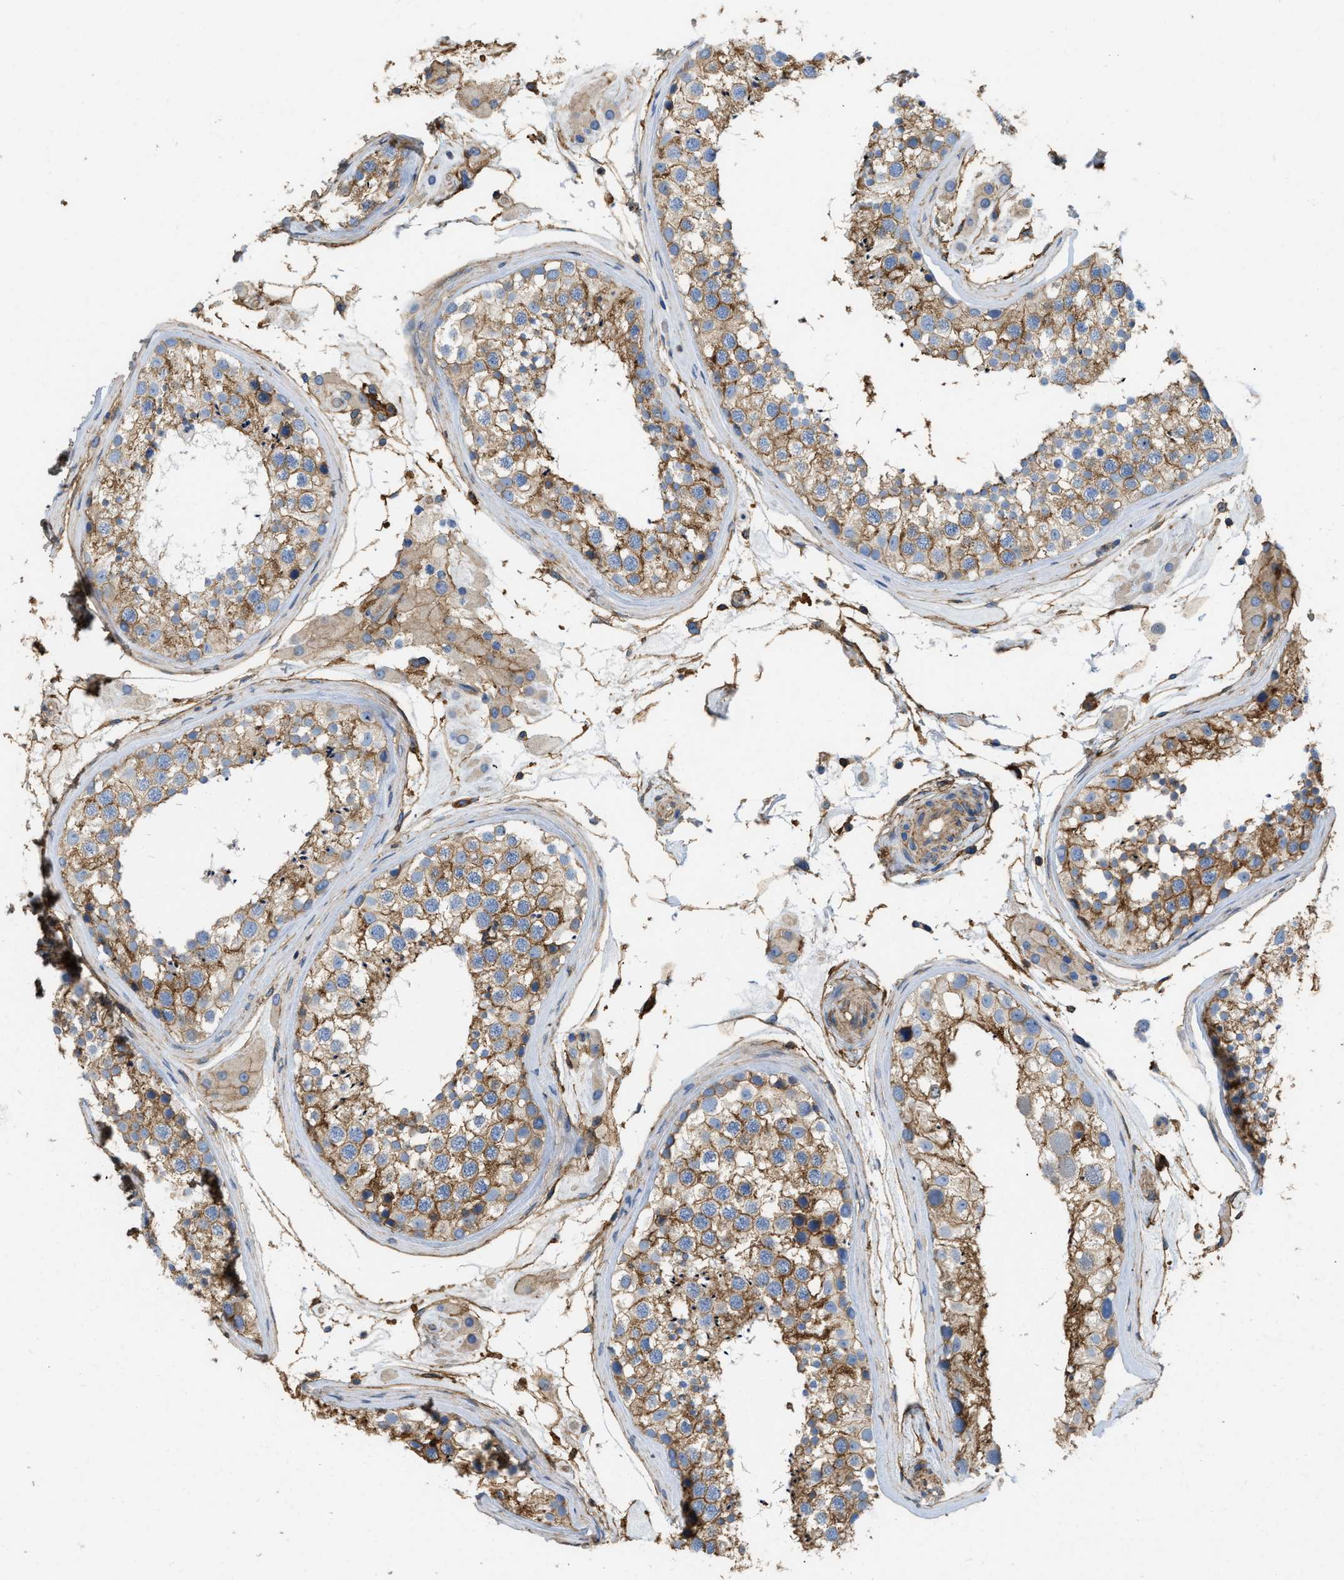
{"staining": {"intensity": "moderate", "quantity": ">75%", "location": "cytoplasmic/membranous"}, "tissue": "testis", "cell_type": "Cells in seminiferous ducts", "image_type": "normal", "snomed": [{"axis": "morphology", "description": "Normal tissue, NOS"}, {"axis": "topography", "description": "Testis"}], "caption": "Testis stained with DAB immunohistochemistry (IHC) reveals medium levels of moderate cytoplasmic/membranous positivity in about >75% of cells in seminiferous ducts. The staining was performed using DAB to visualize the protein expression in brown, while the nuclei were stained in blue with hematoxylin (Magnification: 20x).", "gene": "GNB4", "patient": {"sex": "male", "age": 46}}